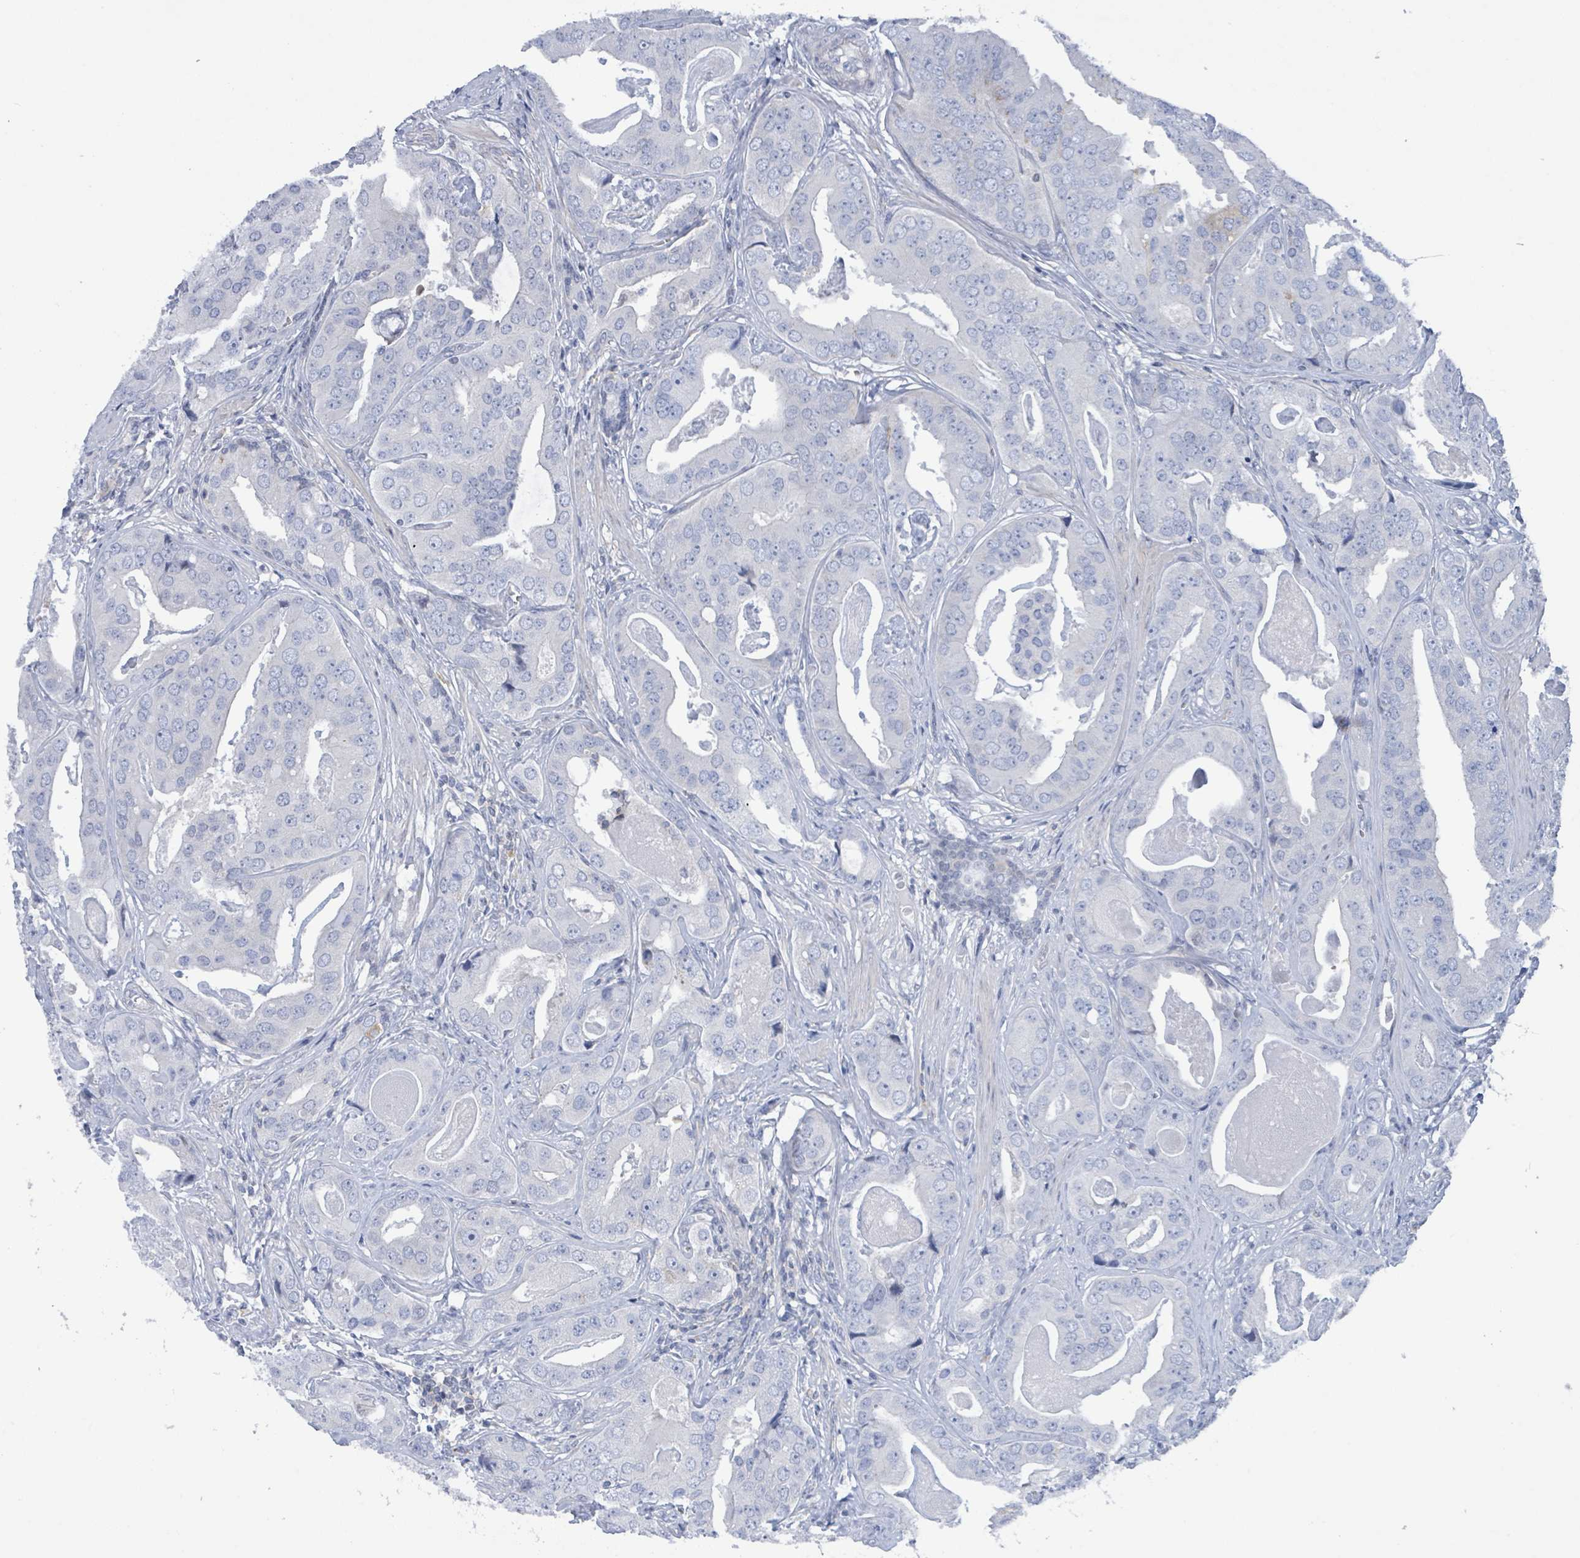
{"staining": {"intensity": "negative", "quantity": "none", "location": "none"}, "tissue": "prostate cancer", "cell_type": "Tumor cells", "image_type": "cancer", "snomed": [{"axis": "morphology", "description": "Adenocarcinoma, High grade"}, {"axis": "topography", "description": "Prostate"}], "caption": "A high-resolution photomicrograph shows IHC staining of adenocarcinoma (high-grade) (prostate), which shows no significant staining in tumor cells.", "gene": "DGKZ", "patient": {"sex": "male", "age": 71}}